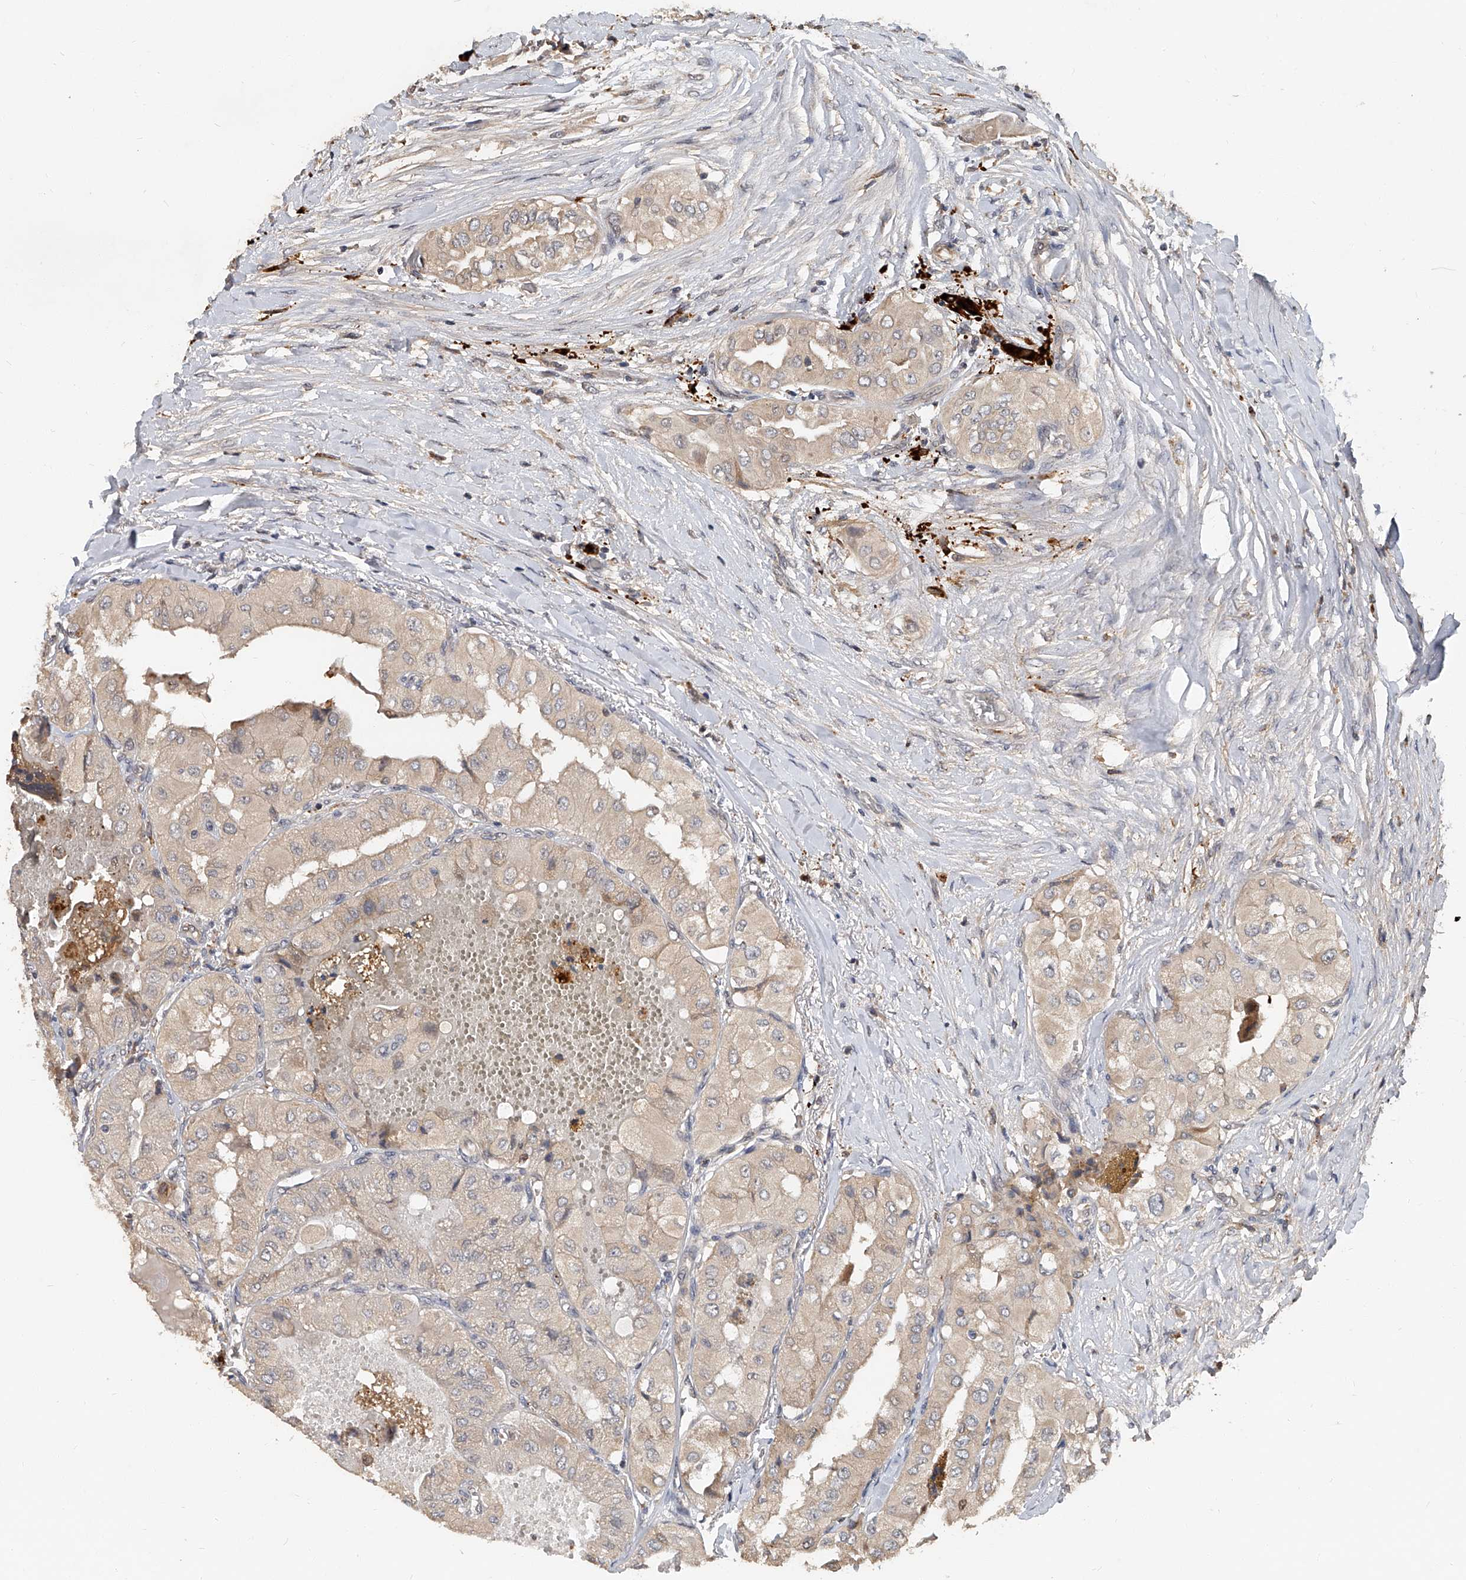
{"staining": {"intensity": "weak", "quantity": "<25%", "location": "cytoplasmic/membranous"}, "tissue": "thyroid cancer", "cell_type": "Tumor cells", "image_type": "cancer", "snomed": [{"axis": "morphology", "description": "Papillary adenocarcinoma, NOS"}, {"axis": "topography", "description": "Thyroid gland"}], "caption": "Immunohistochemistry of human thyroid cancer shows no expression in tumor cells.", "gene": "JAG2", "patient": {"sex": "female", "age": 59}}